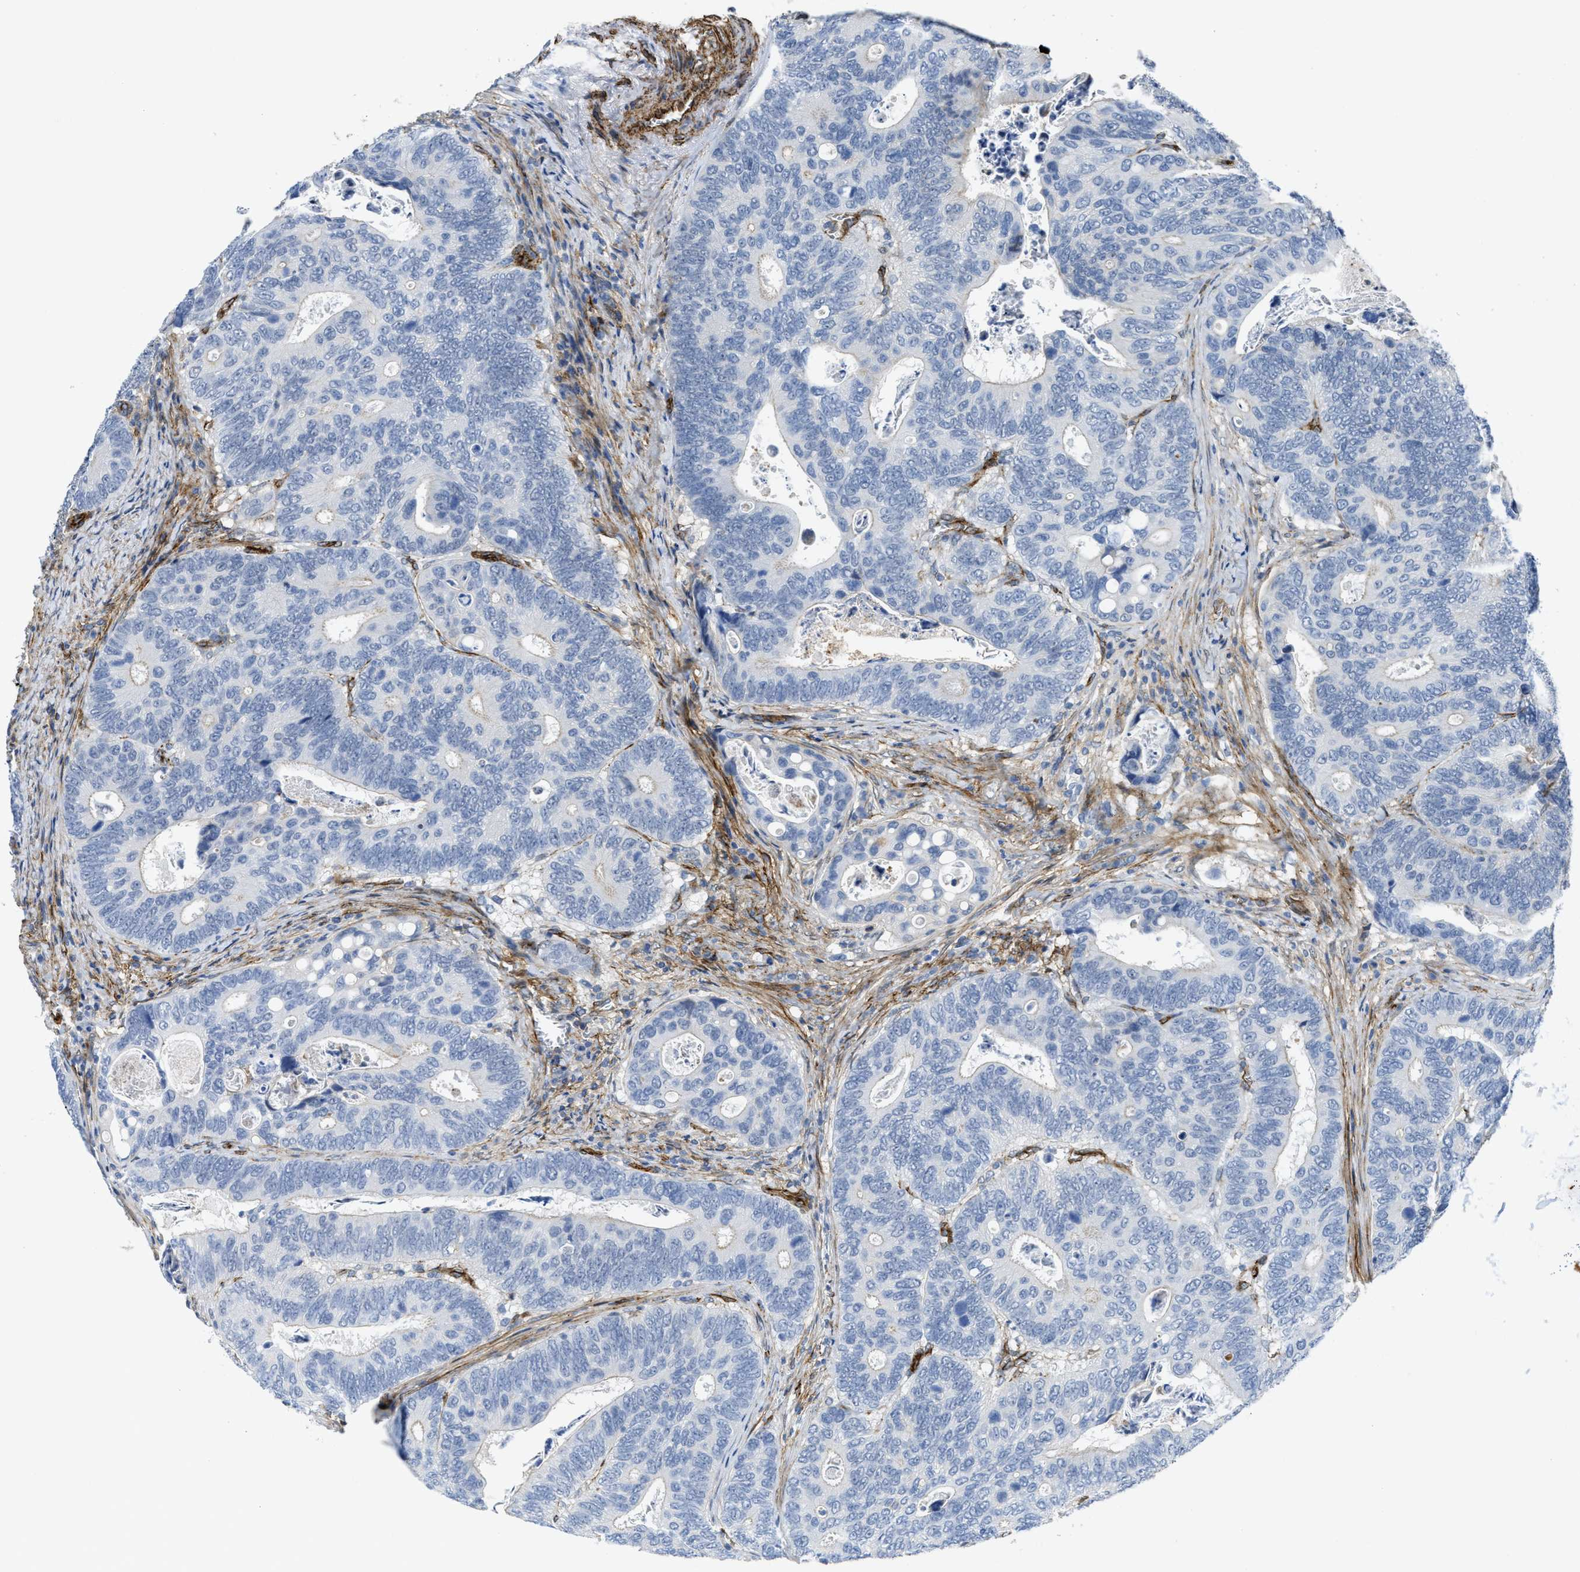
{"staining": {"intensity": "negative", "quantity": "none", "location": "none"}, "tissue": "colorectal cancer", "cell_type": "Tumor cells", "image_type": "cancer", "snomed": [{"axis": "morphology", "description": "Inflammation, NOS"}, {"axis": "morphology", "description": "Adenocarcinoma, NOS"}, {"axis": "topography", "description": "Colon"}], "caption": "Tumor cells show no significant protein positivity in colorectal adenocarcinoma. (DAB IHC visualized using brightfield microscopy, high magnification).", "gene": "NAB1", "patient": {"sex": "male", "age": 72}}